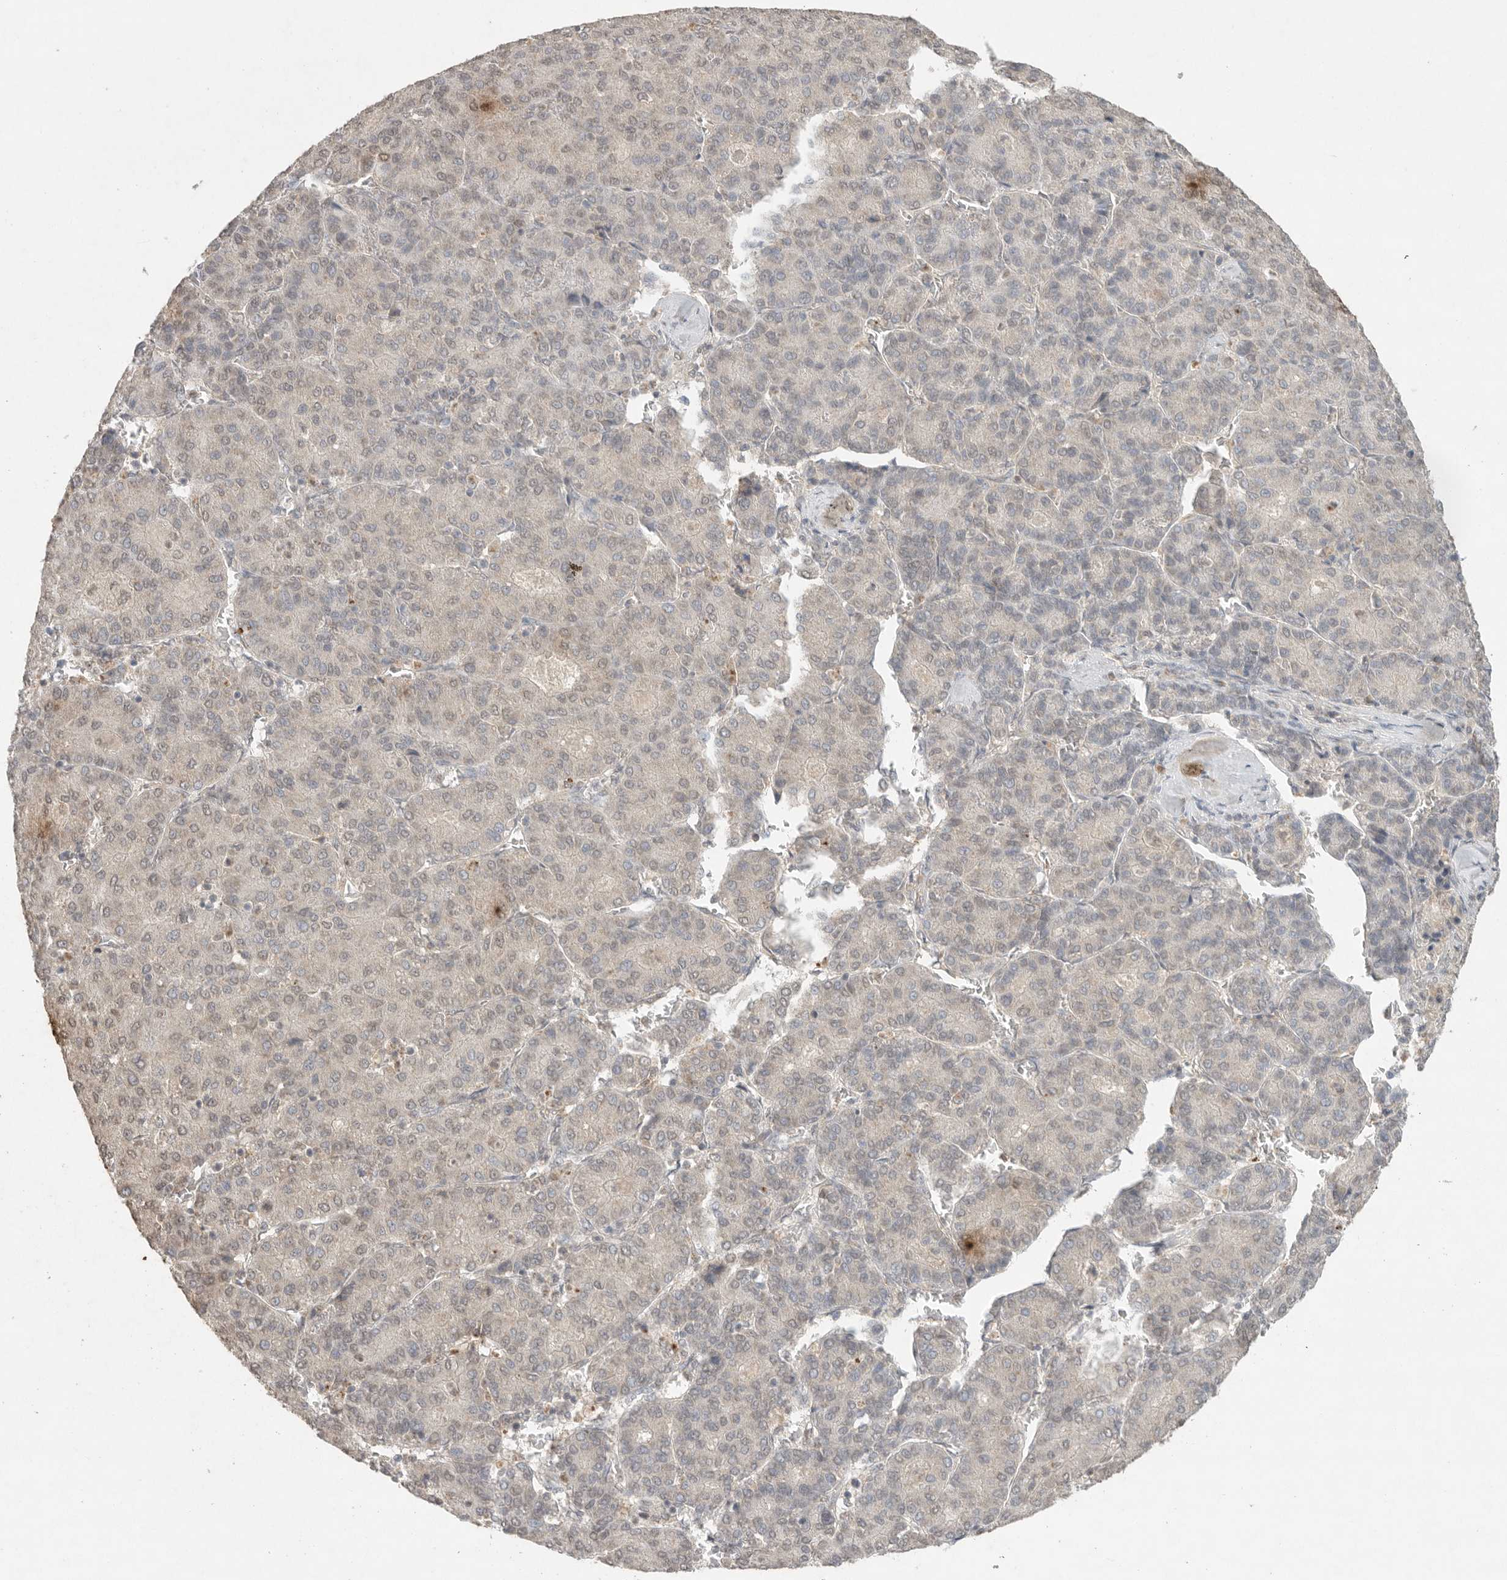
{"staining": {"intensity": "weak", "quantity": "<25%", "location": "nuclear"}, "tissue": "liver cancer", "cell_type": "Tumor cells", "image_type": "cancer", "snomed": [{"axis": "morphology", "description": "Carcinoma, Hepatocellular, NOS"}, {"axis": "topography", "description": "Liver"}], "caption": "High power microscopy photomicrograph of an immunohistochemistry (IHC) histopathology image of liver hepatocellular carcinoma, revealing no significant positivity in tumor cells.", "gene": "KLK5", "patient": {"sex": "male", "age": 65}}